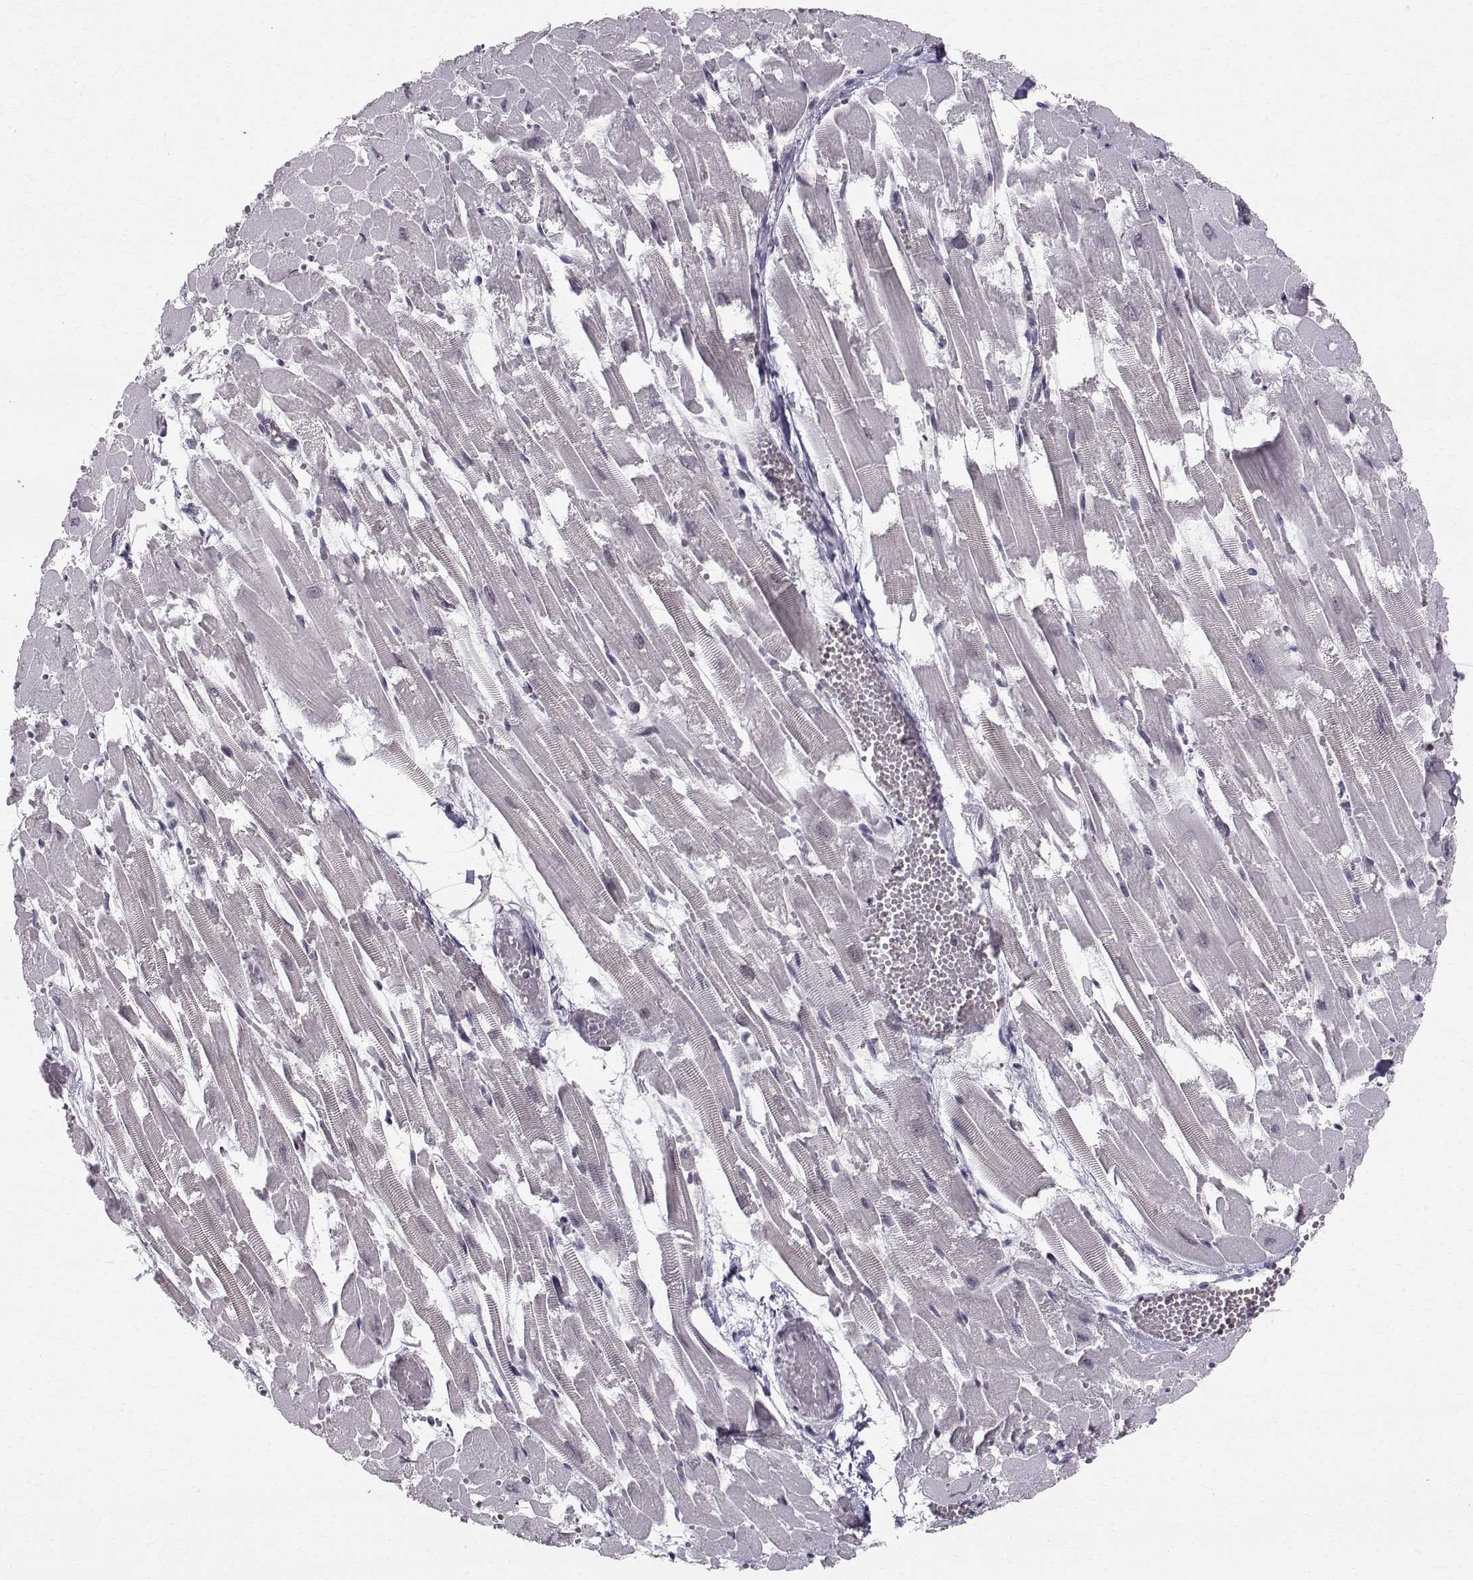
{"staining": {"intensity": "moderate", "quantity": "<25%", "location": "nuclear"}, "tissue": "heart muscle", "cell_type": "Cardiomyocytes", "image_type": "normal", "snomed": [{"axis": "morphology", "description": "Normal tissue, NOS"}, {"axis": "topography", "description": "Heart"}], "caption": "The image shows immunohistochemical staining of unremarkable heart muscle. There is moderate nuclear expression is present in approximately <25% of cardiomyocytes. Nuclei are stained in blue.", "gene": "RPP38", "patient": {"sex": "female", "age": 52}}